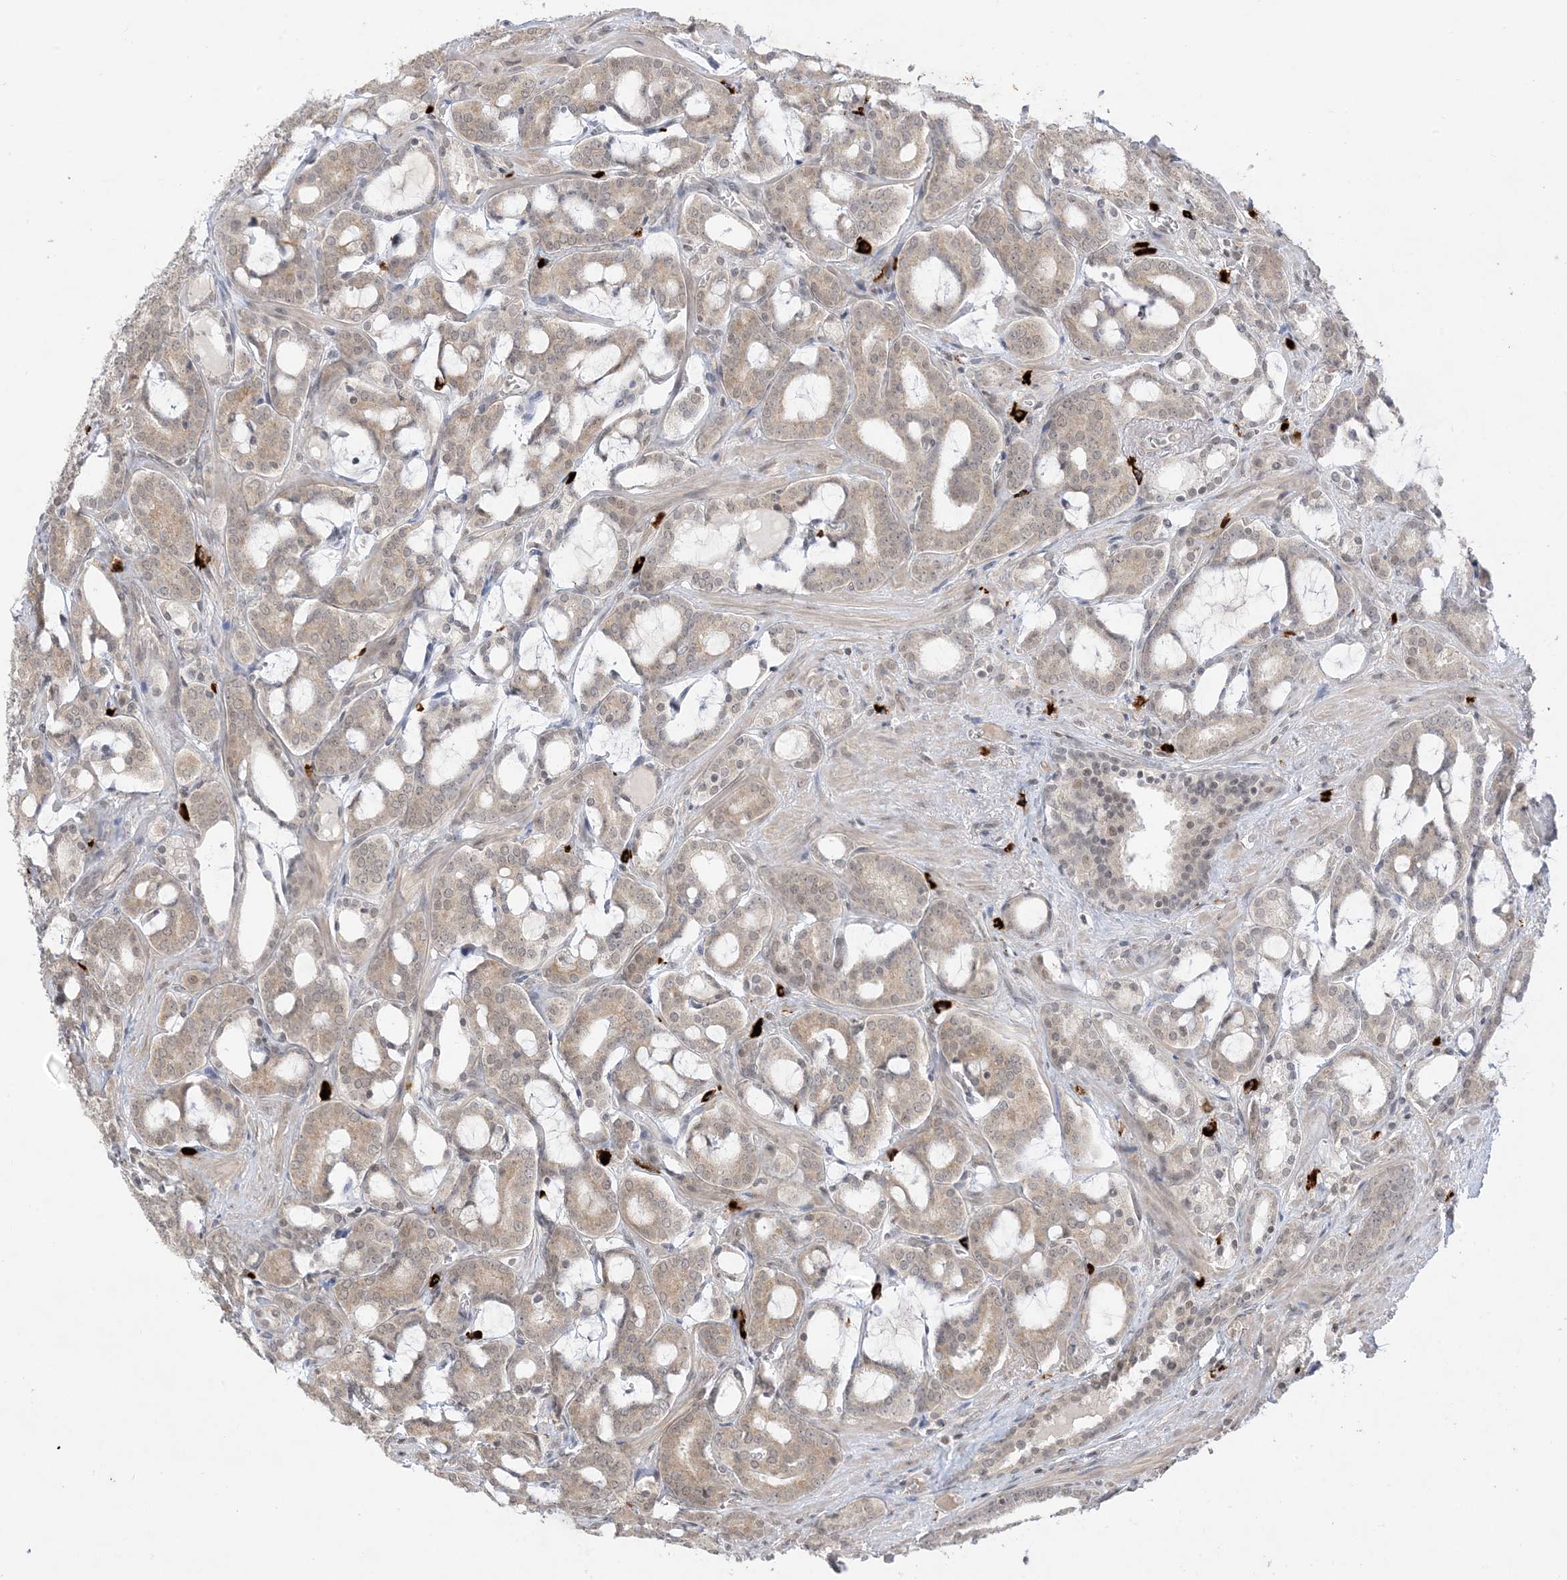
{"staining": {"intensity": "weak", "quantity": "25%-75%", "location": "cytoplasmic/membranous"}, "tissue": "prostate cancer", "cell_type": "Tumor cells", "image_type": "cancer", "snomed": [{"axis": "morphology", "description": "Adenocarcinoma, High grade"}, {"axis": "topography", "description": "Prostate and seminal vesicle, NOS"}], "caption": "IHC staining of high-grade adenocarcinoma (prostate), which demonstrates low levels of weak cytoplasmic/membranous expression in about 25%-75% of tumor cells indicating weak cytoplasmic/membranous protein positivity. The staining was performed using DAB (3,3'-diaminobenzidine) (brown) for protein detection and nuclei were counterstained in hematoxylin (blue).", "gene": "RANBP9", "patient": {"sex": "male", "age": 67}}